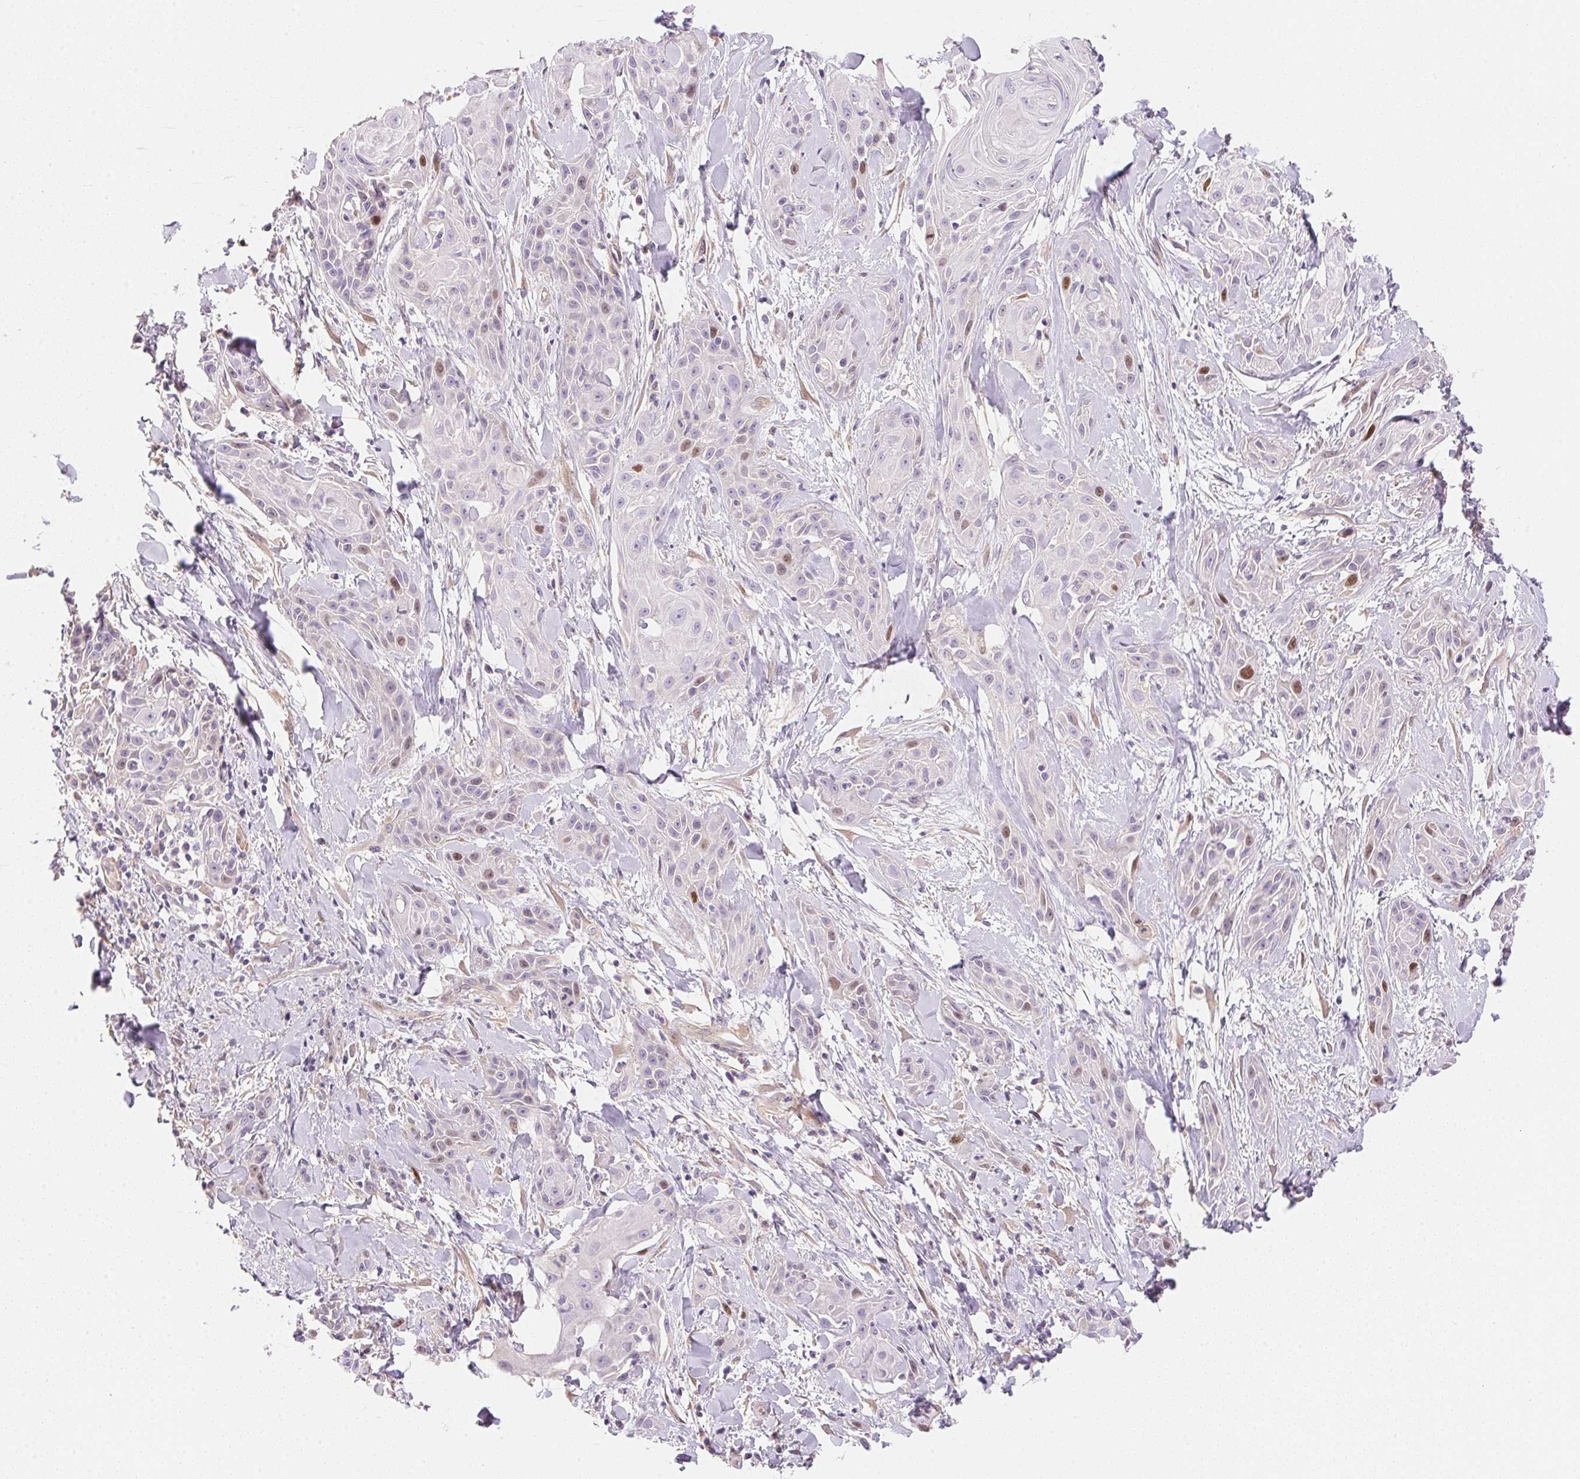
{"staining": {"intensity": "moderate", "quantity": "<25%", "location": "nuclear"}, "tissue": "skin cancer", "cell_type": "Tumor cells", "image_type": "cancer", "snomed": [{"axis": "morphology", "description": "Squamous cell carcinoma, NOS"}, {"axis": "topography", "description": "Skin"}, {"axis": "topography", "description": "Anal"}], "caption": "Moderate nuclear positivity is present in approximately <25% of tumor cells in skin cancer.", "gene": "SMTN", "patient": {"sex": "male", "age": 64}}